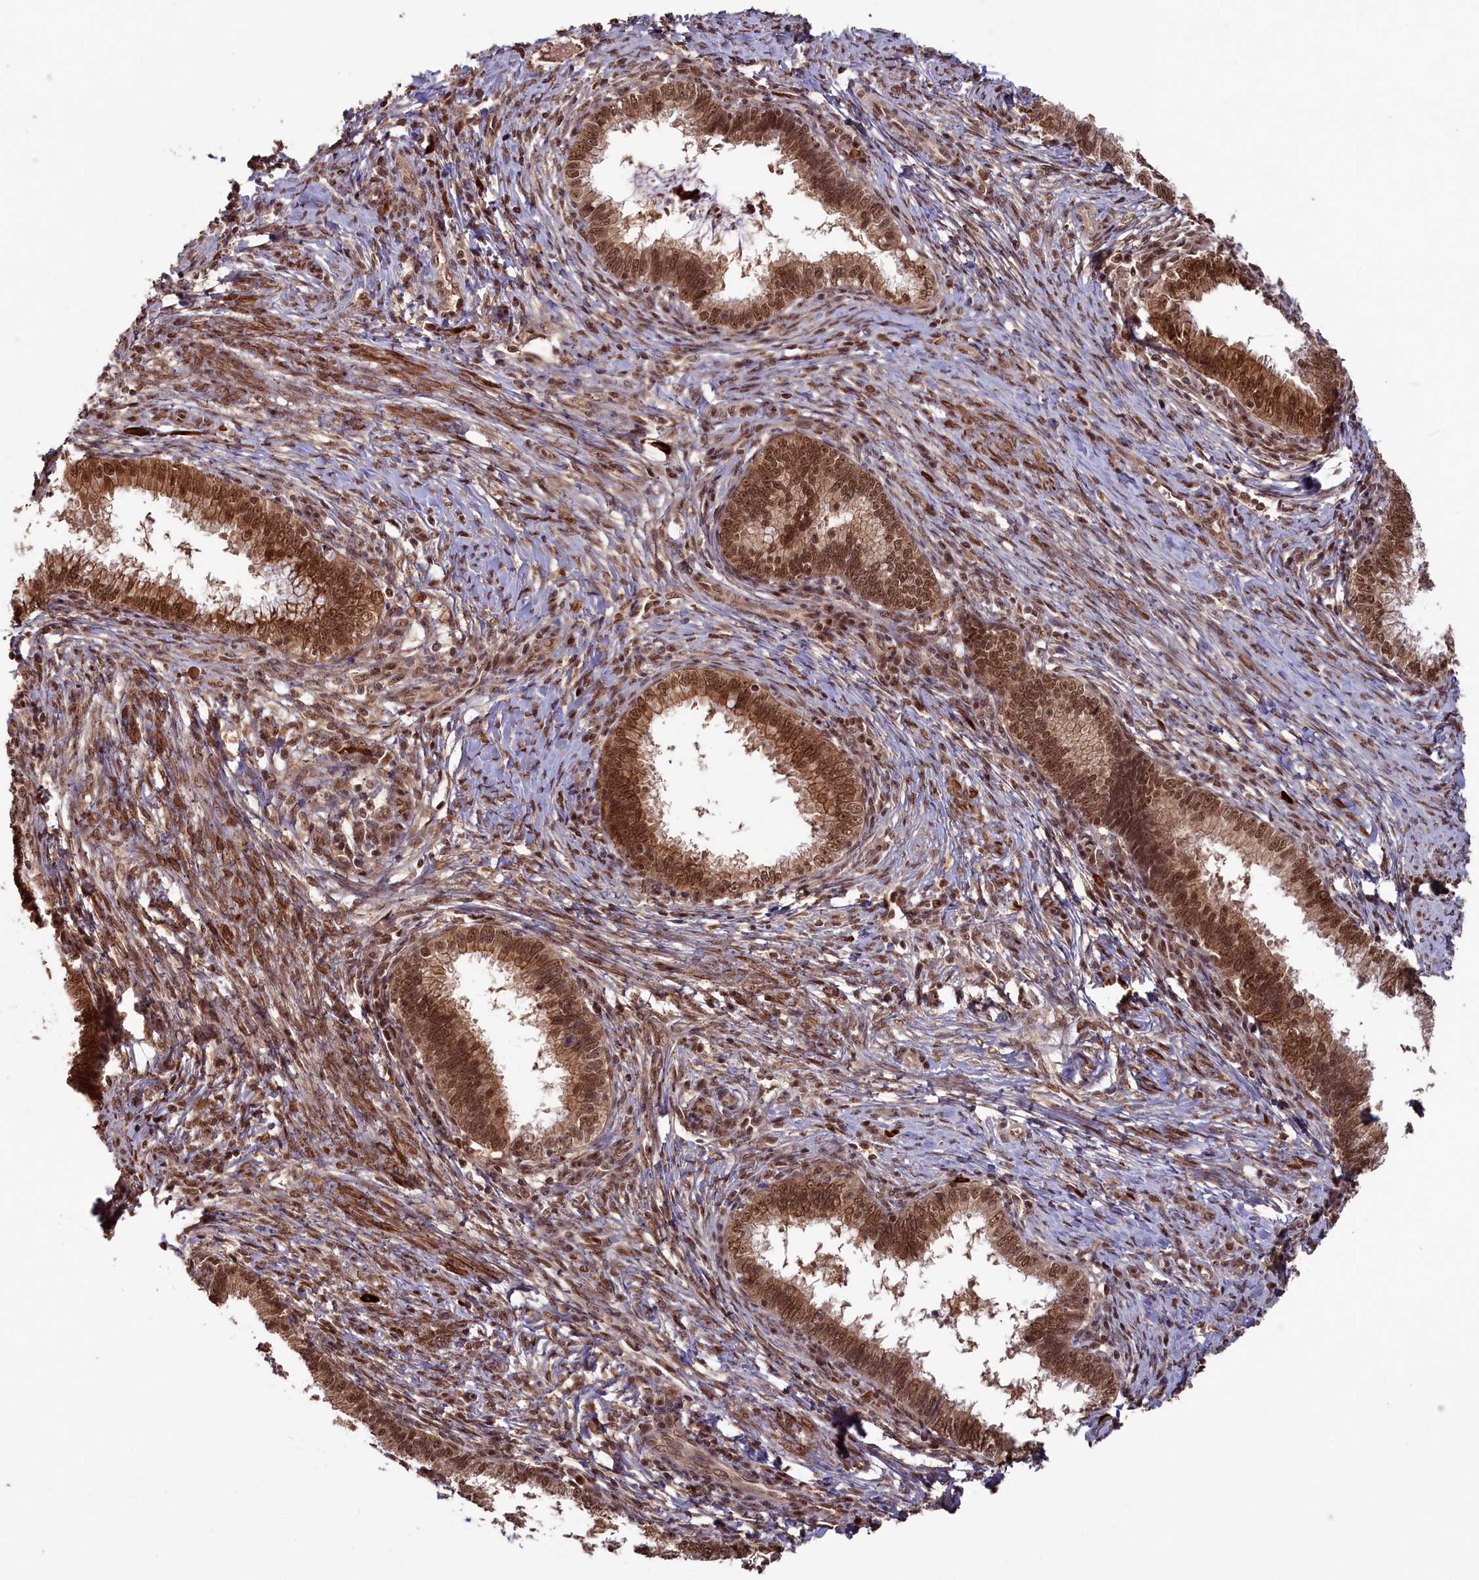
{"staining": {"intensity": "strong", "quantity": ">75%", "location": "cytoplasmic/membranous,nuclear"}, "tissue": "cervical cancer", "cell_type": "Tumor cells", "image_type": "cancer", "snomed": [{"axis": "morphology", "description": "Adenocarcinoma, NOS"}, {"axis": "topography", "description": "Cervix"}], "caption": "Immunohistochemistry histopathology image of neoplastic tissue: cervical cancer (adenocarcinoma) stained using immunohistochemistry (IHC) reveals high levels of strong protein expression localized specifically in the cytoplasmic/membranous and nuclear of tumor cells, appearing as a cytoplasmic/membranous and nuclear brown color.", "gene": "NAE1", "patient": {"sex": "female", "age": 36}}